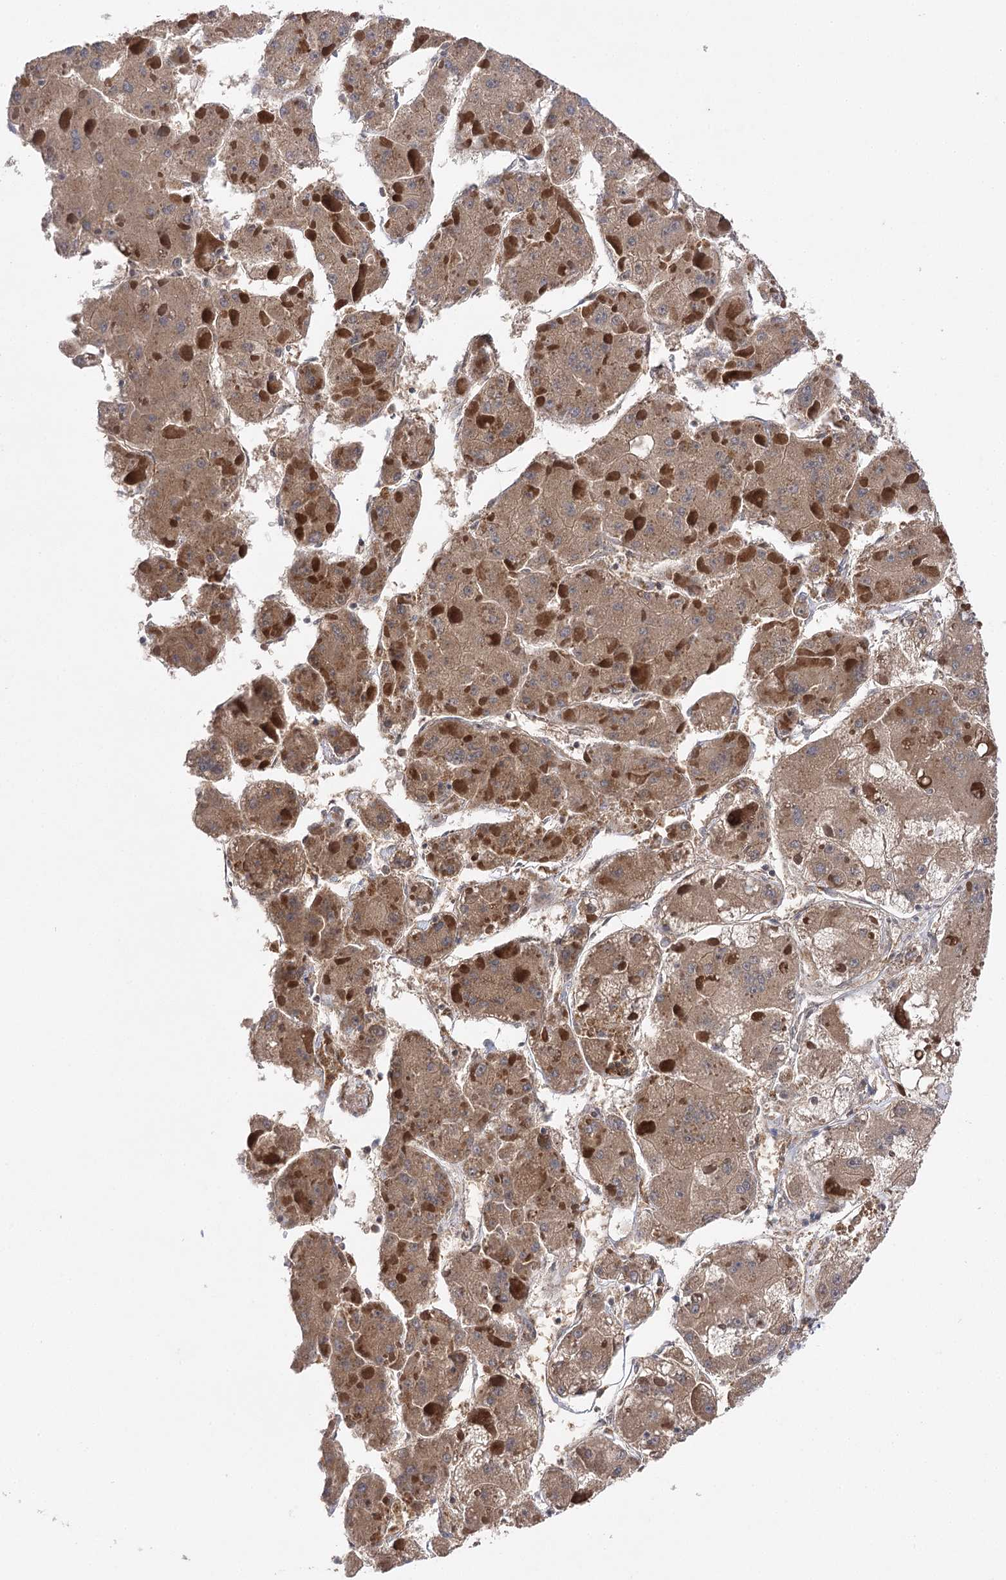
{"staining": {"intensity": "moderate", "quantity": ">75%", "location": "cytoplasmic/membranous"}, "tissue": "liver cancer", "cell_type": "Tumor cells", "image_type": "cancer", "snomed": [{"axis": "morphology", "description": "Carcinoma, Hepatocellular, NOS"}, {"axis": "topography", "description": "Liver"}], "caption": "High-magnification brightfield microscopy of liver cancer (hepatocellular carcinoma) stained with DAB (brown) and counterstained with hematoxylin (blue). tumor cells exhibit moderate cytoplasmic/membranous expression is seen in approximately>75% of cells.", "gene": "BCR", "patient": {"sex": "female", "age": 73}}